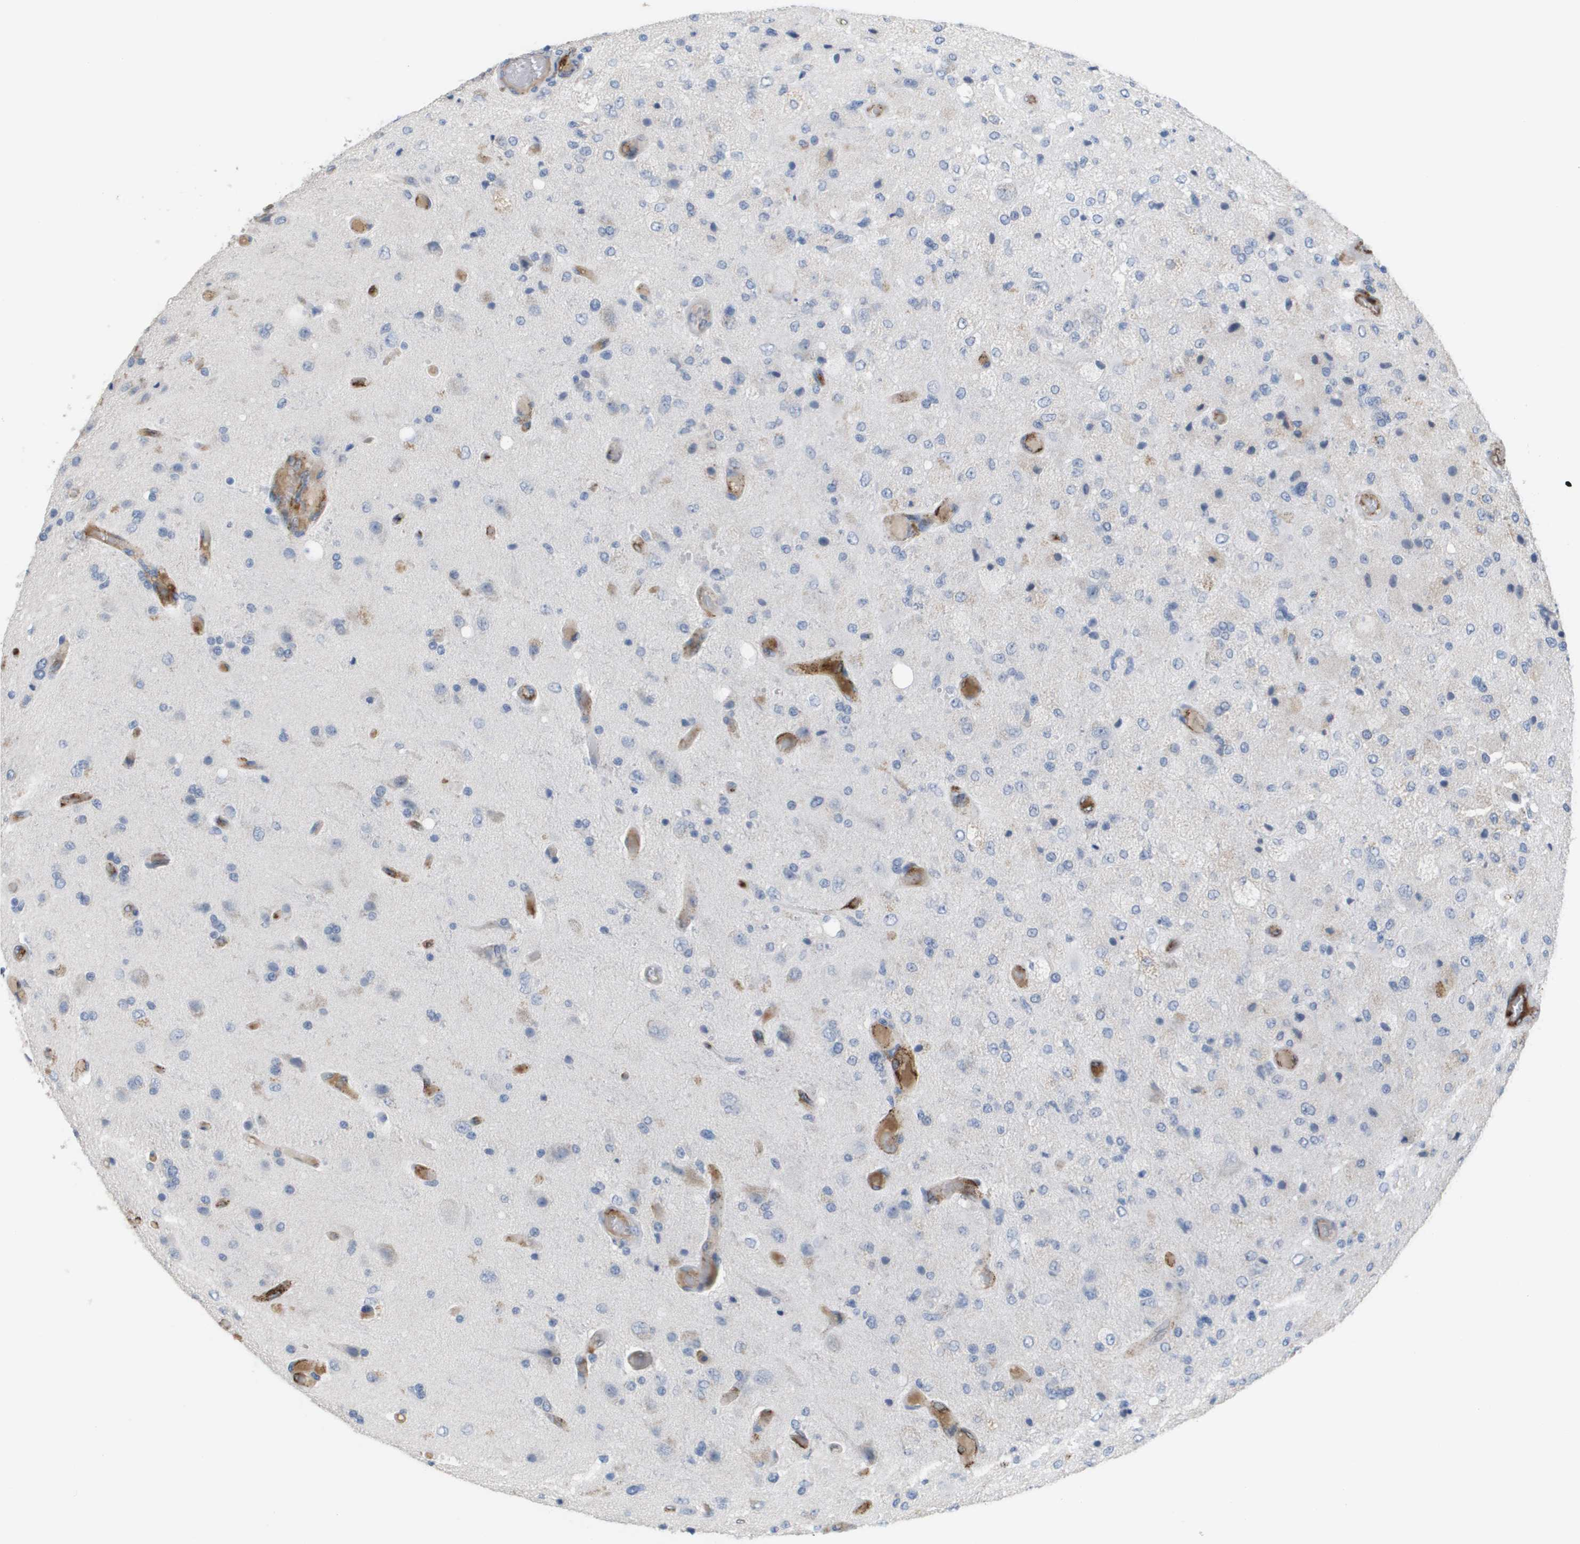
{"staining": {"intensity": "moderate", "quantity": "<25%", "location": "cytoplasmic/membranous"}, "tissue": "glioma", "cell_type": "Tumor cells", "image_type": "cancer", "snomed": [{"axis": "morphology", "description": "Normal tissue, NOS"}, {"axis": "morphology", "description": "Glioma, malignant, High grade"}, {"axis": "topography", "description": "Cerebral cortex"}], "caption": "This histopathology image shows malignant glioma (high-grade) stained with immunohistochemistry to label a protein in brown. The cytoplasmic/membranous of tumor cells show moderate positivity for the protein. Nuclei are counter-stained blue.", "gene": "ANGPT2", "patient": {"sex": "male", "age": 77}}